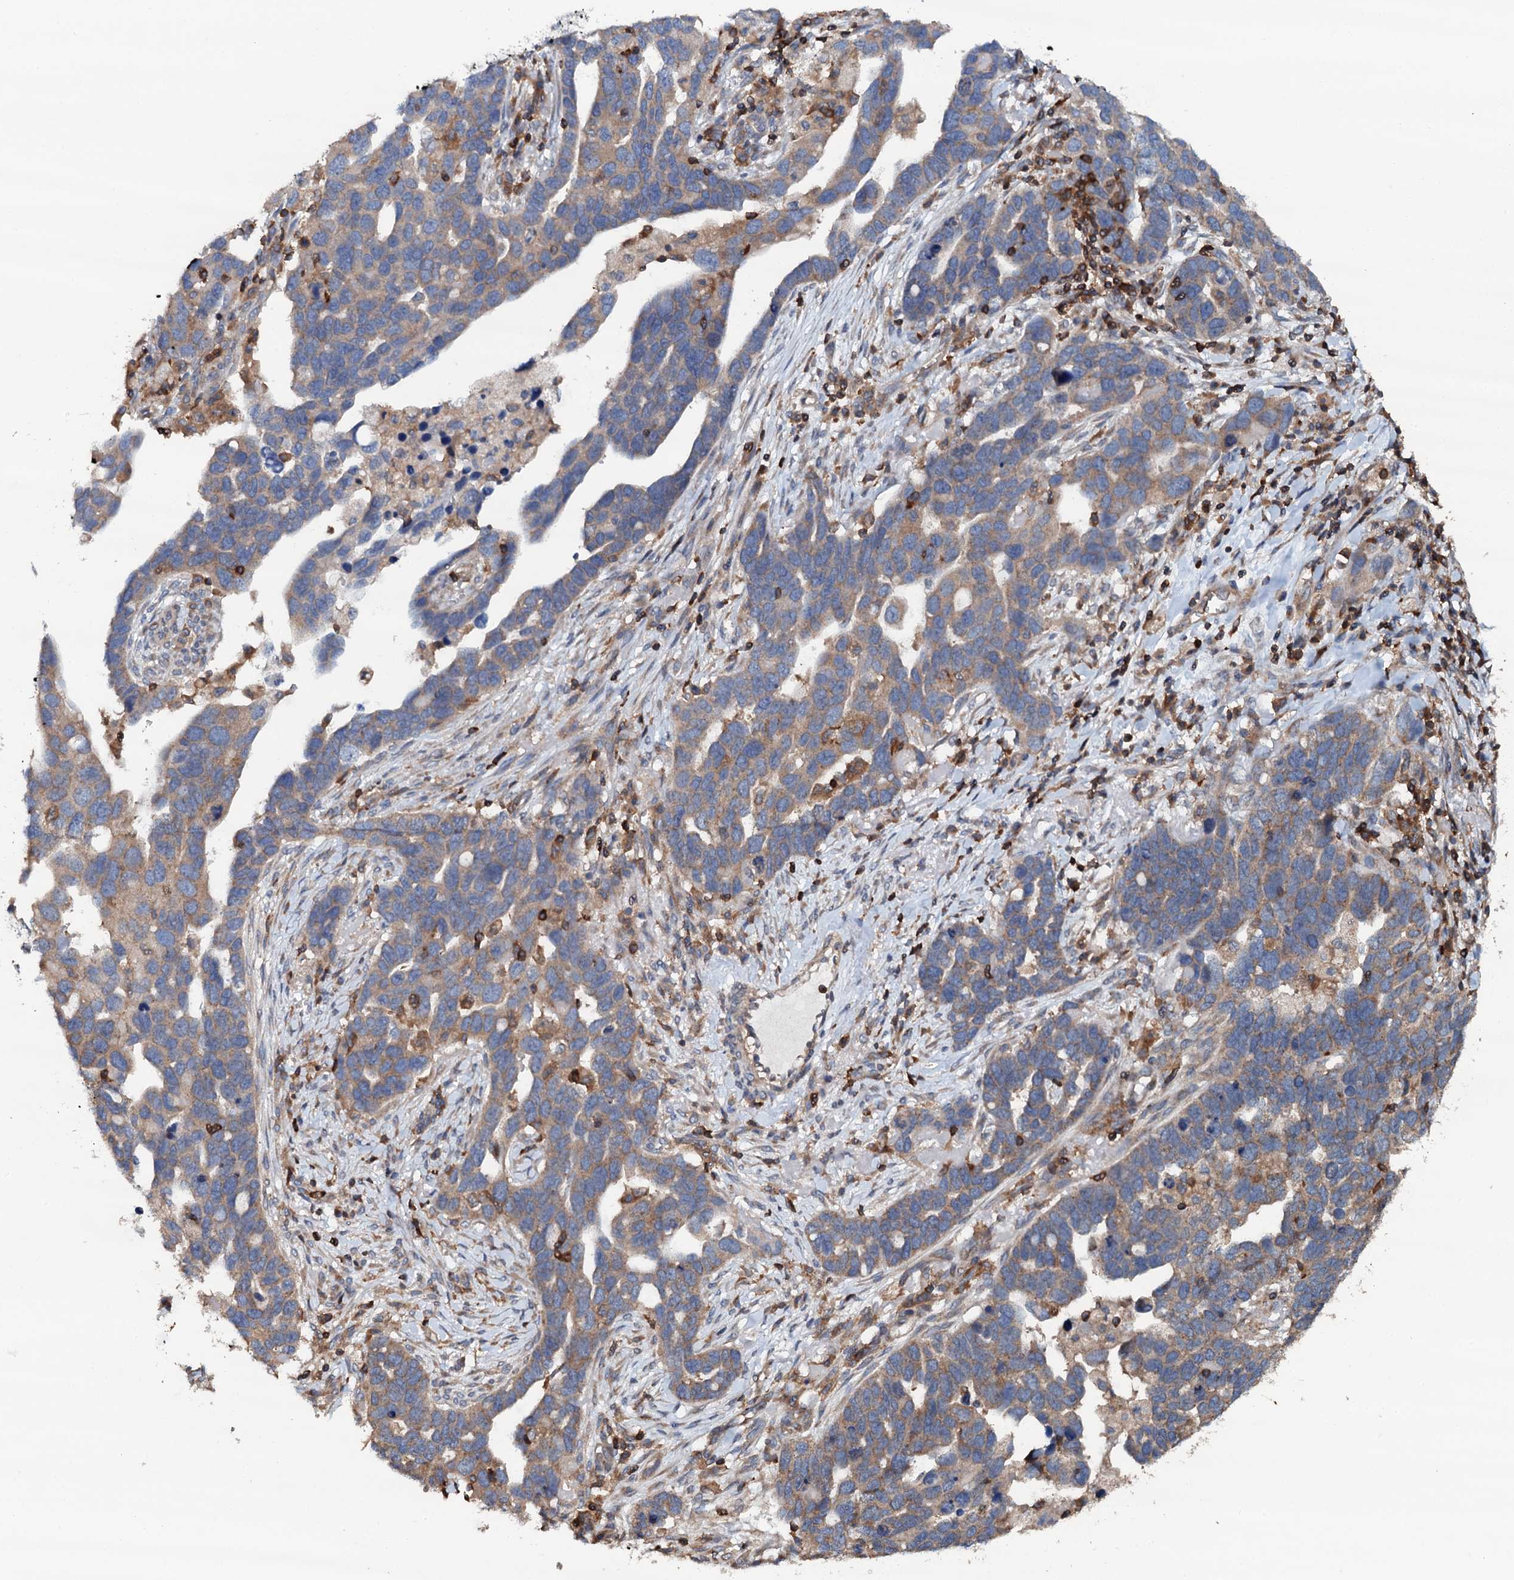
{"staining": {"intensity": "moderate", "quantity": ">75%", "location": "cytoplasmic/membranous"}, "tissue": "ovarian cancer", "cell_type": "Tumor cells", "image_type": "cancer", "snomed": [{"axis": "morphology", "description": "Cystadenocarcinoma, serous, NOS"}, {"axis": "topography", "description": "Ovary"}], "caption": "High-power microscopy captured an immunohistochemistry (IHC) photomicrograph of ovarian cancer, revealing moderate cytoplasmic/membranous expression in approximately >75% of tumor cells.", "gene": "GRK2", "patient": {"sex": "female", "age": 54}}